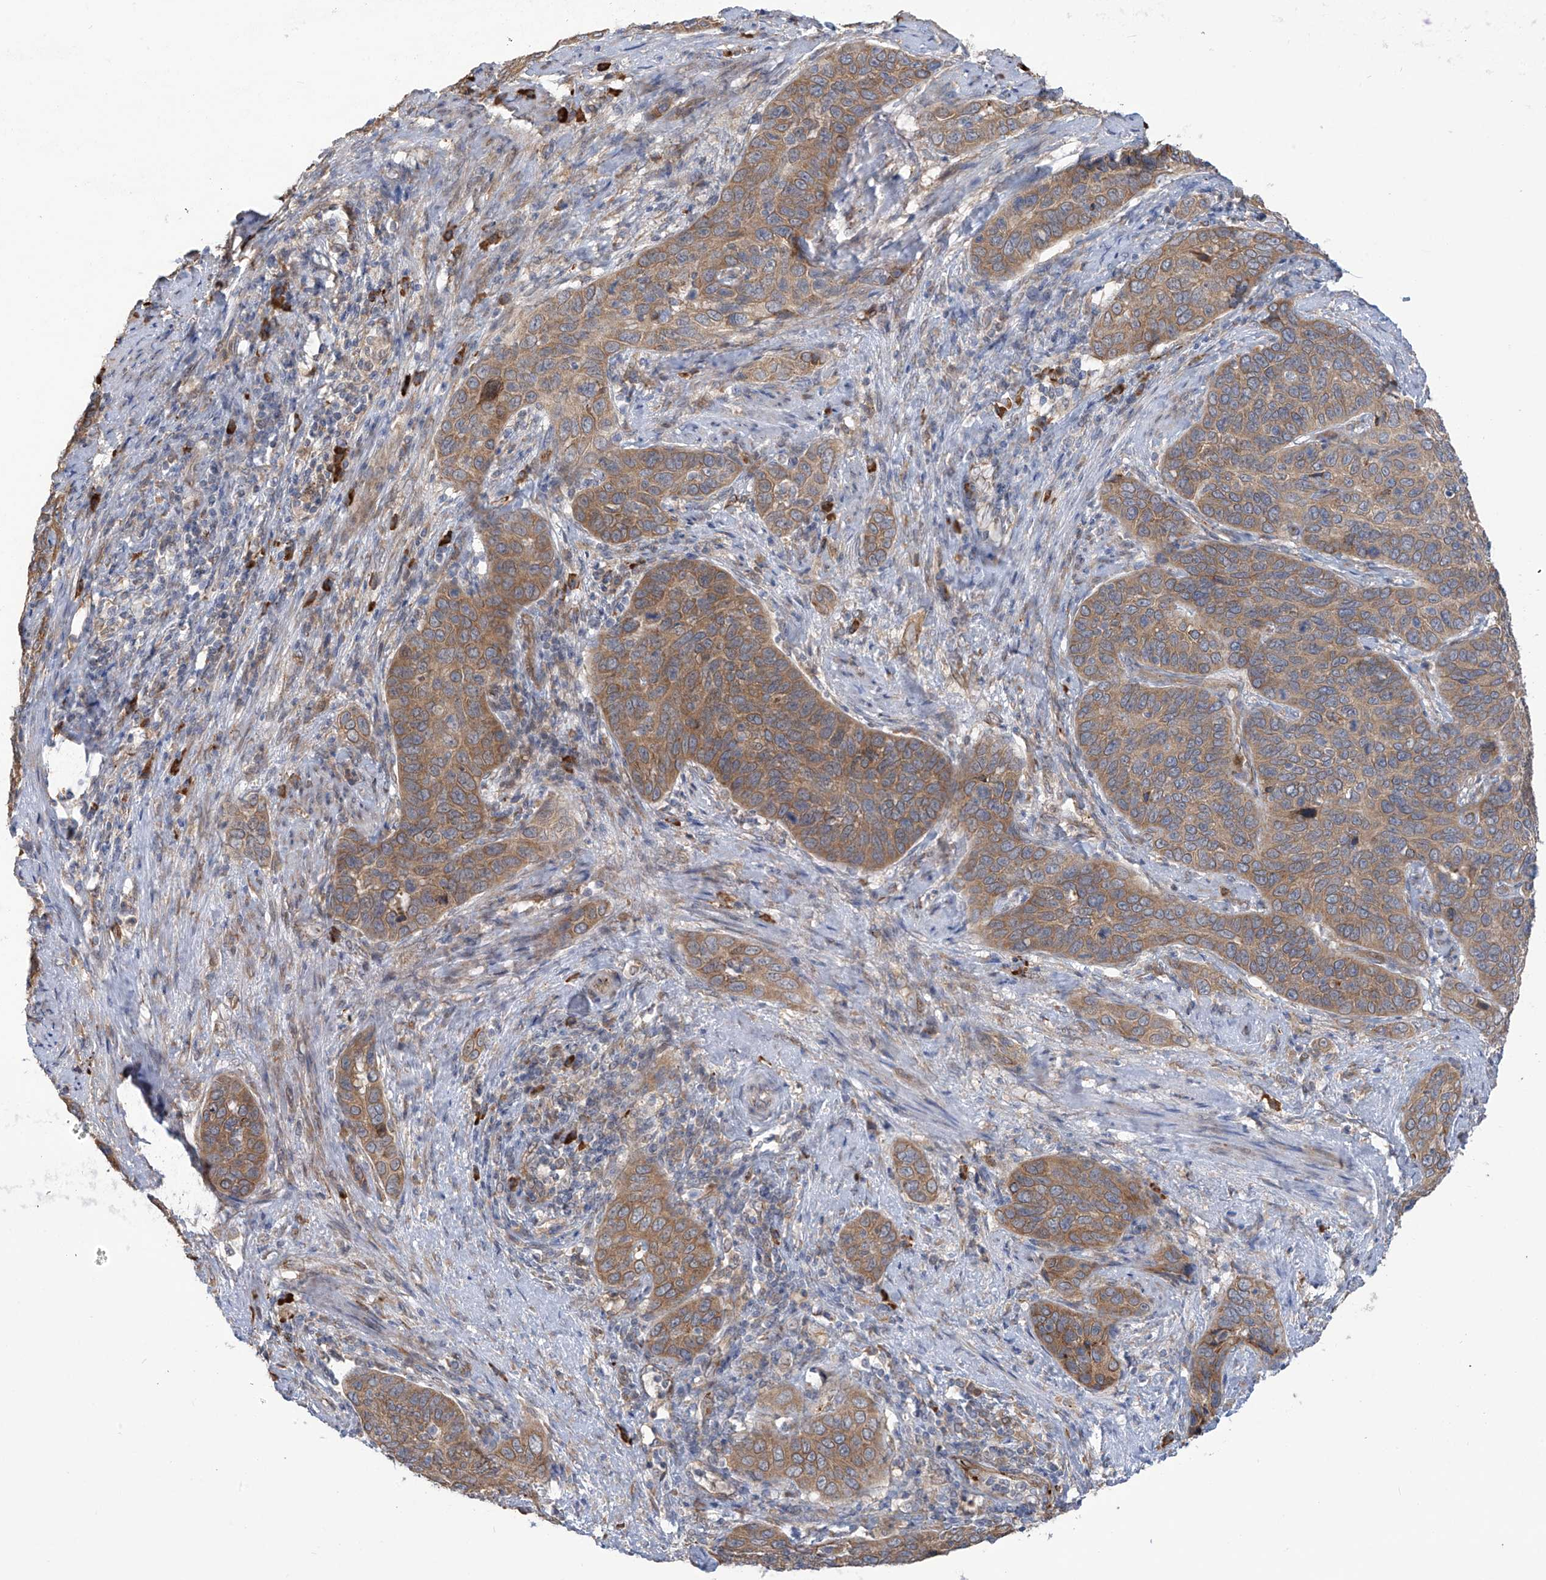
{"staining": {"intensity": "moderate", "quantity": ">75%", "location": "cytoplasmic/membranous"}, "tissue": "cervical cancer", "cell_type": "Tumor cells", "image_type": "cancer", "snomed": [{"axis": "morphology", "description": "Squamous cell carcinoma, NOS"}, {"axis": "topography", "description": "Cervix"}], "caption": "The photomicrograph shows a brown stain indicating the presence of a protein in the cytoplasmic/membranous of tumor cells in cervical cancer (squamous cell carcinoma).", "gene": "KIAA1522", "patient": {"sex": "female", "age": 60}}